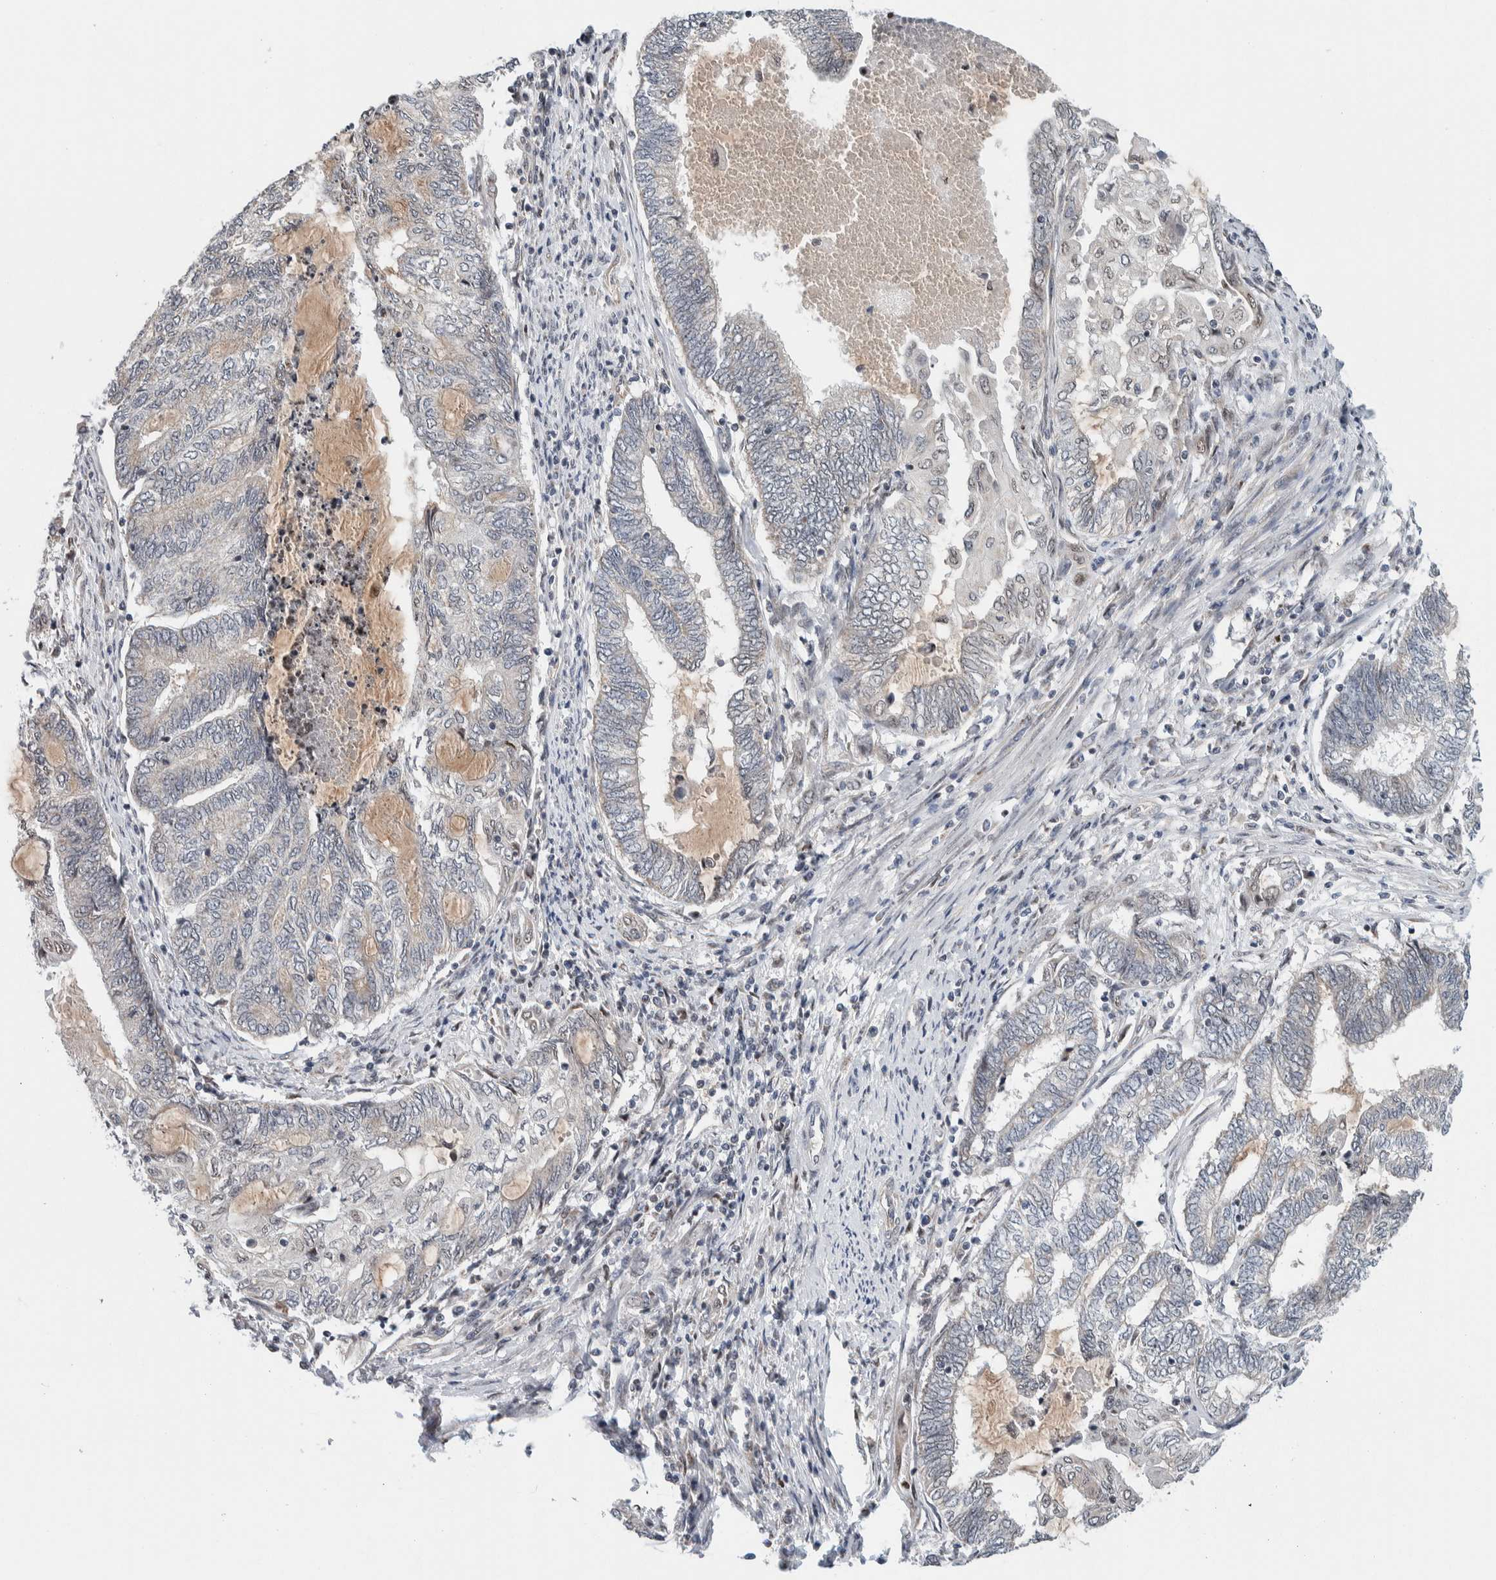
{"staining": {"intensity": "weak", "quantity": "<25%", "location": "nuclear"}, "tissue": "endometrial cancer", "cell_type": "Tumor cells", "image_type": "cancer", "snomed": [{"axis": "morphology", "description": "Adenocarcinoma, NOS"}, {"axis": "topography", "description": "Uterus"}, {"axis": "topography", "description": "Endometrium"}], "caption": "The image shows no staining of tumor cells in adenocarcinoma (endometrial).", "gene": "NEUROD1", "patient": {"sex": "female", "age": 70}}